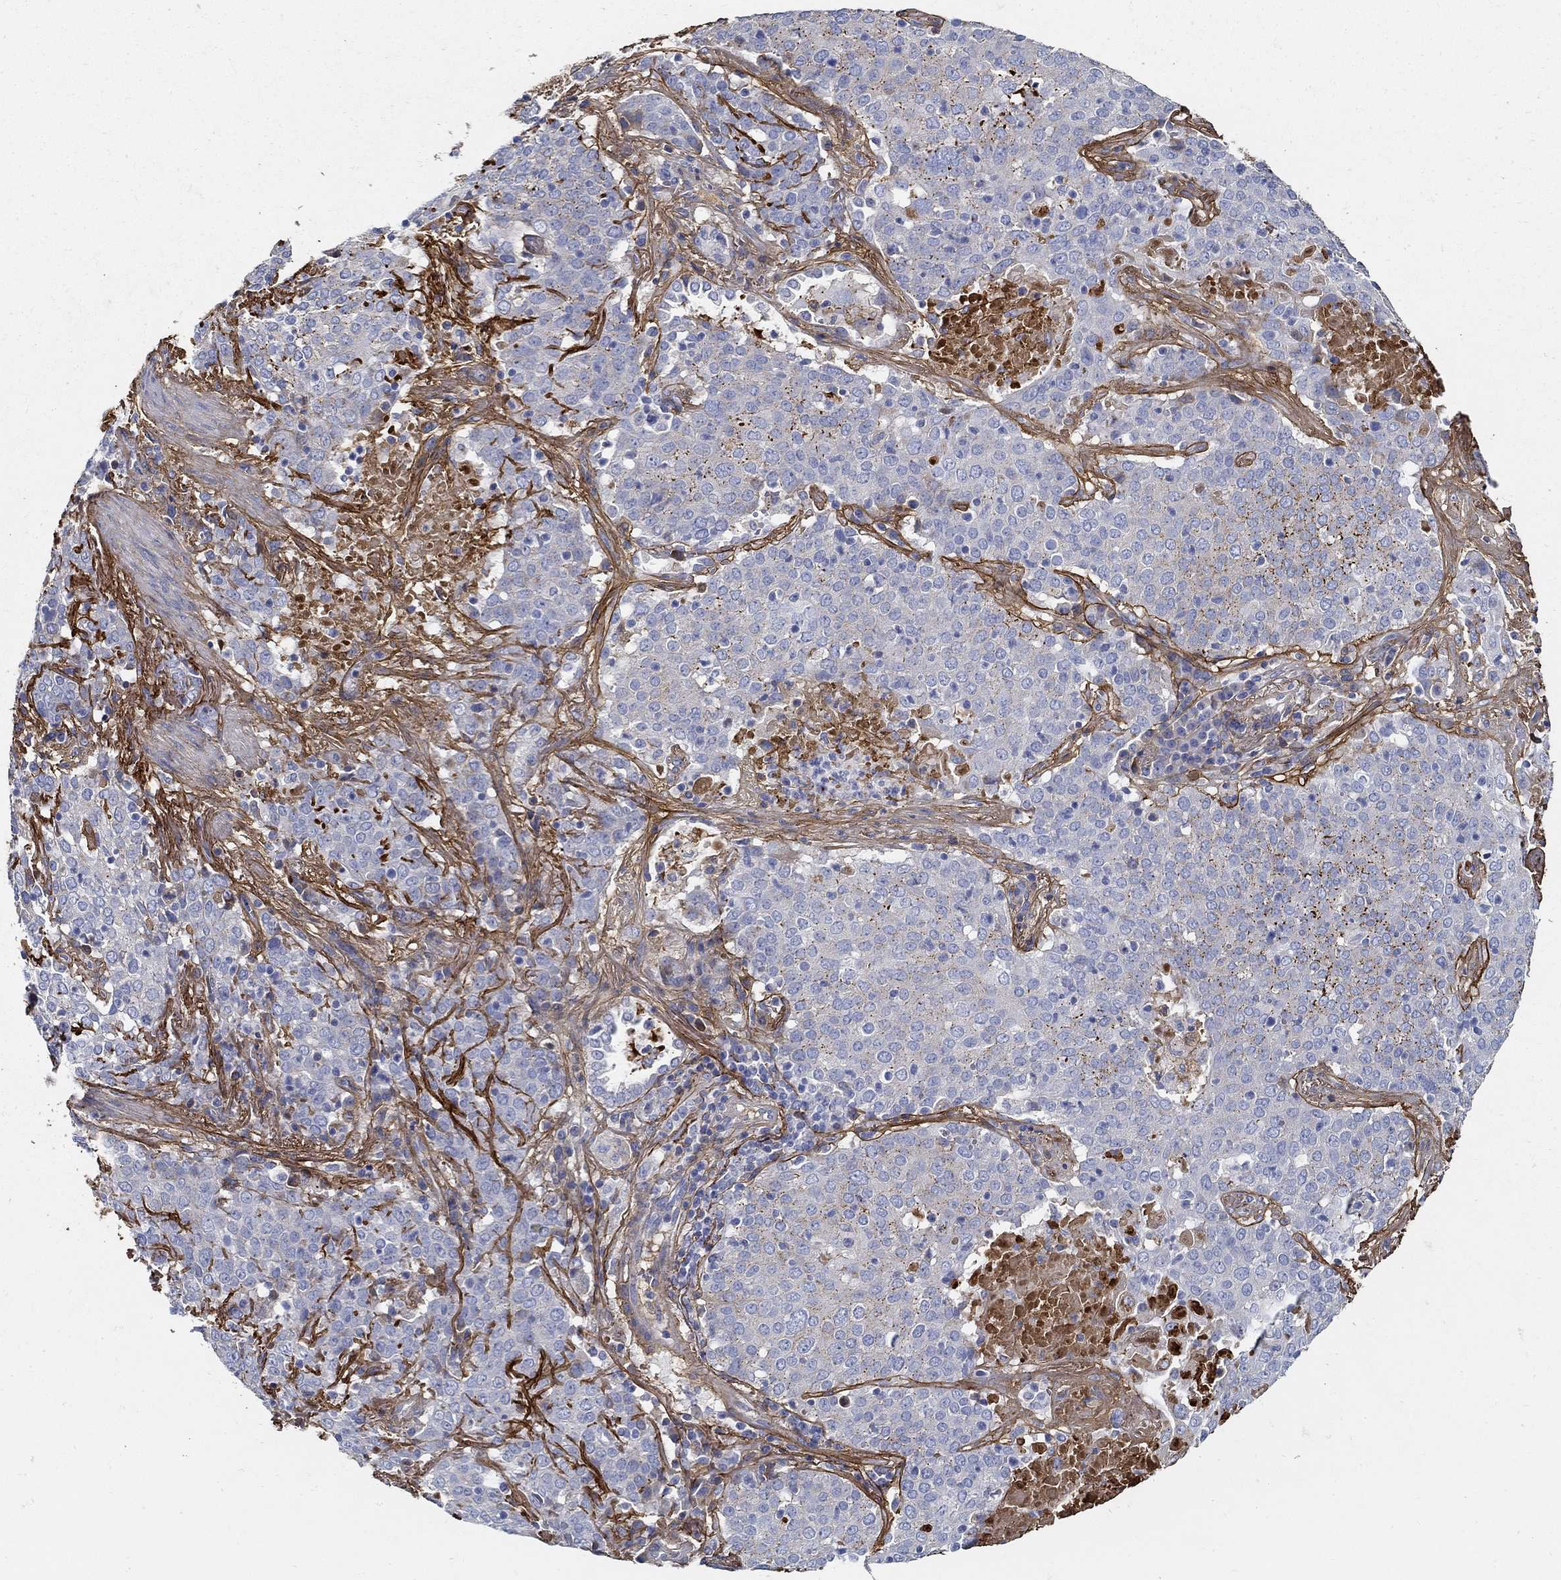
{"staining": {"intensity": "negative", "quantity": "none", "location": "none"}, "tissue": "lung cancer", "cell_type": "Tumor cells", "image_type": "cancer", "snomed": [{"axis": "morphology", "description": "Squamous cell carcinoma, NOS"}, {"axis": "topography", "description": "Lung"}], "caption": "This is an IHC photomicrograph of human squamous cell carcinoma (lung). There is no expression in tumor cells.", "gene": "TGFBI", "patient": {"sex": "male", "age": 82}}